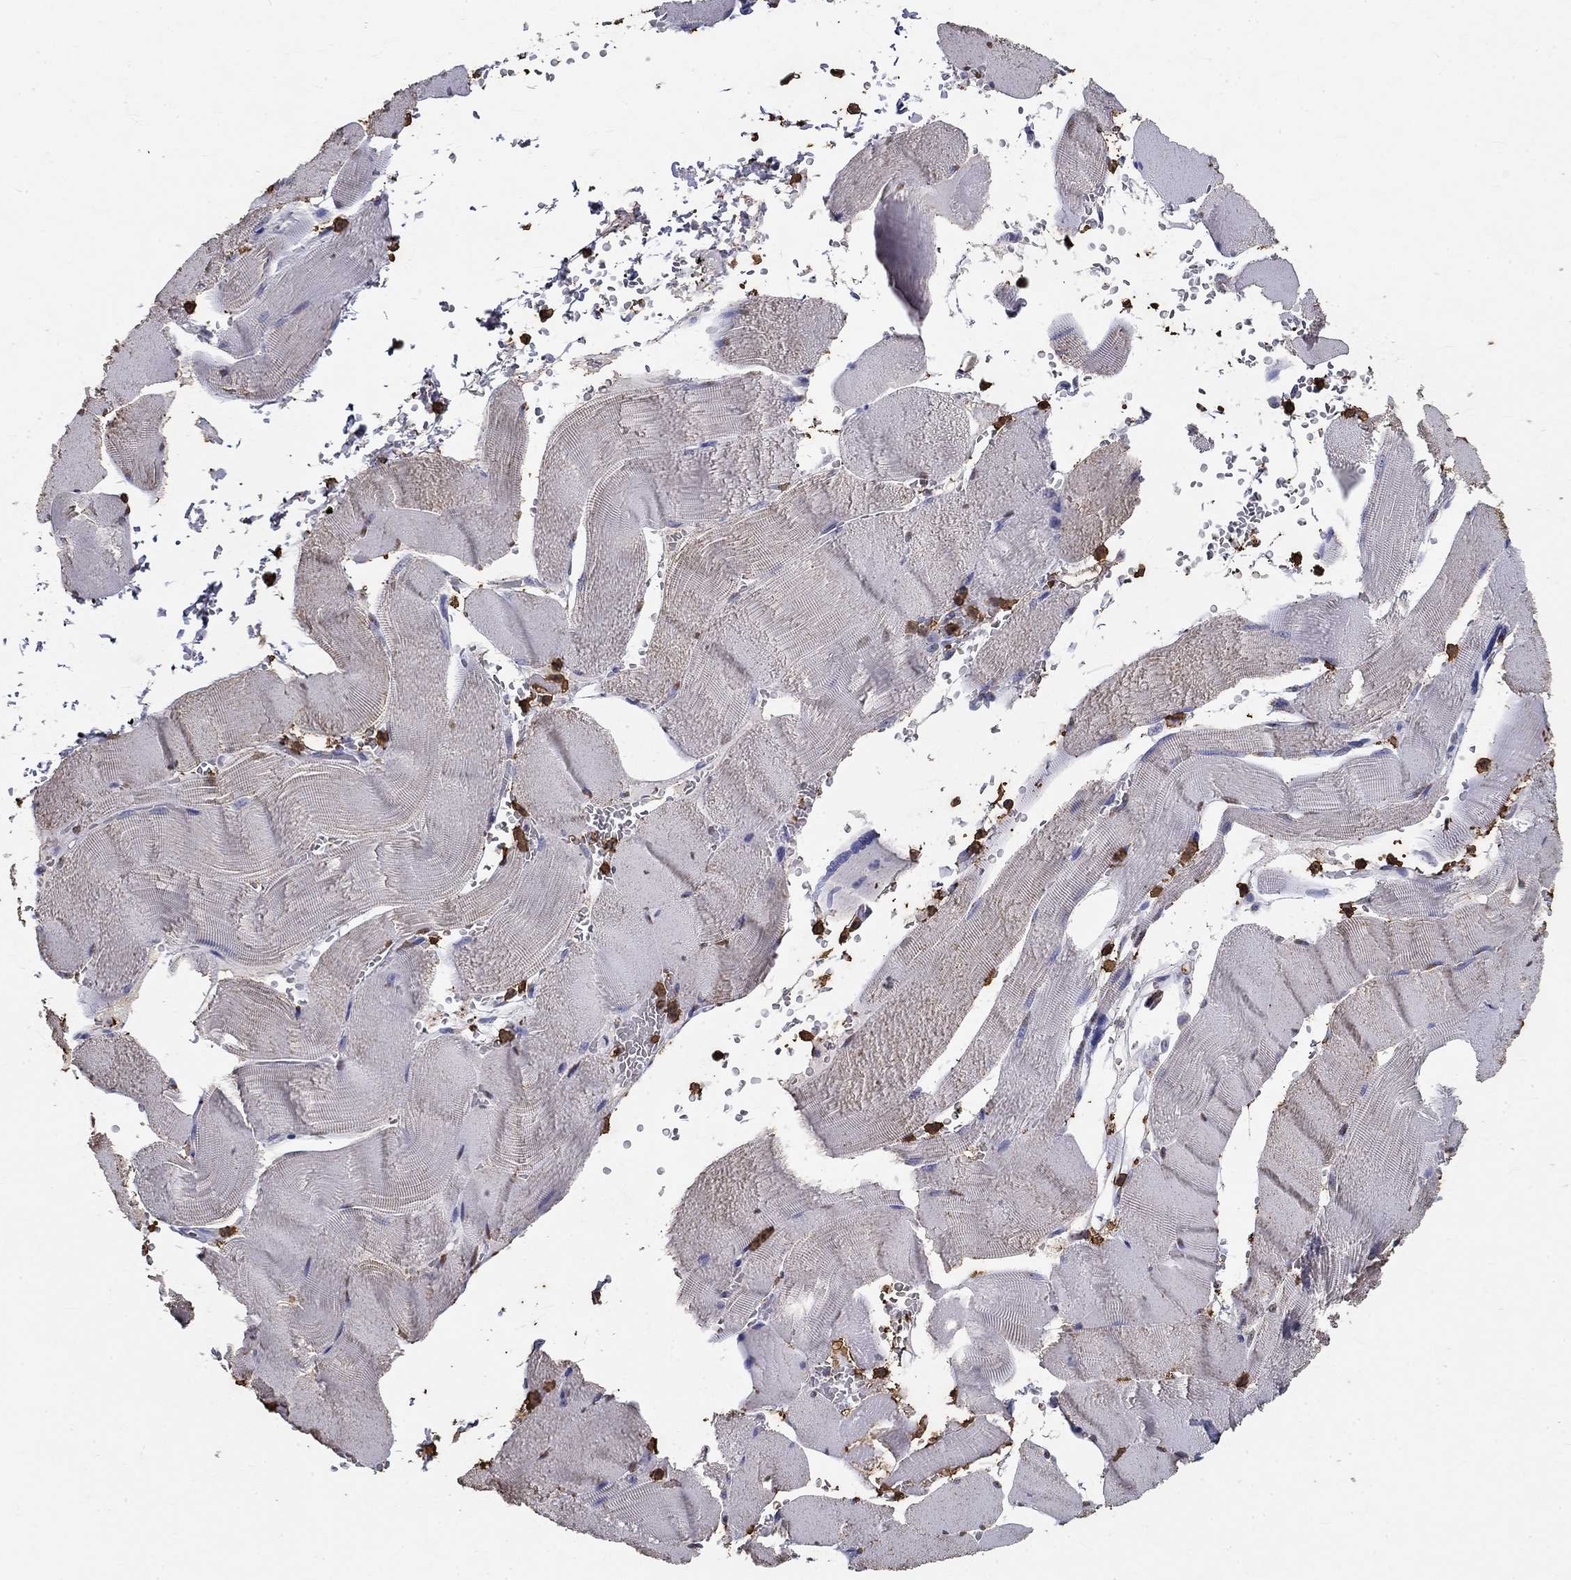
{"staining": {"intensity": "negative", "quantity": "none", "location": "none"}, "tissue": "skeletal muscle", "cell_type": "Myocytes", "image_type": "normal", "snomed": [{"axis": "morphology", "description": "Normal tissue, NOS"}, {"axis": "topography", "description": "Skeletal muscle"}], "caption": "A micrograph of skeletal muscle stained for a protein displays no brown staining in myocytes. (DAB immunohistochemistry (IHC) visualized using brightfield microscopy, high magnification).", "gene": "IGSF8", "patient": {"sex": "male", "age": 56}}